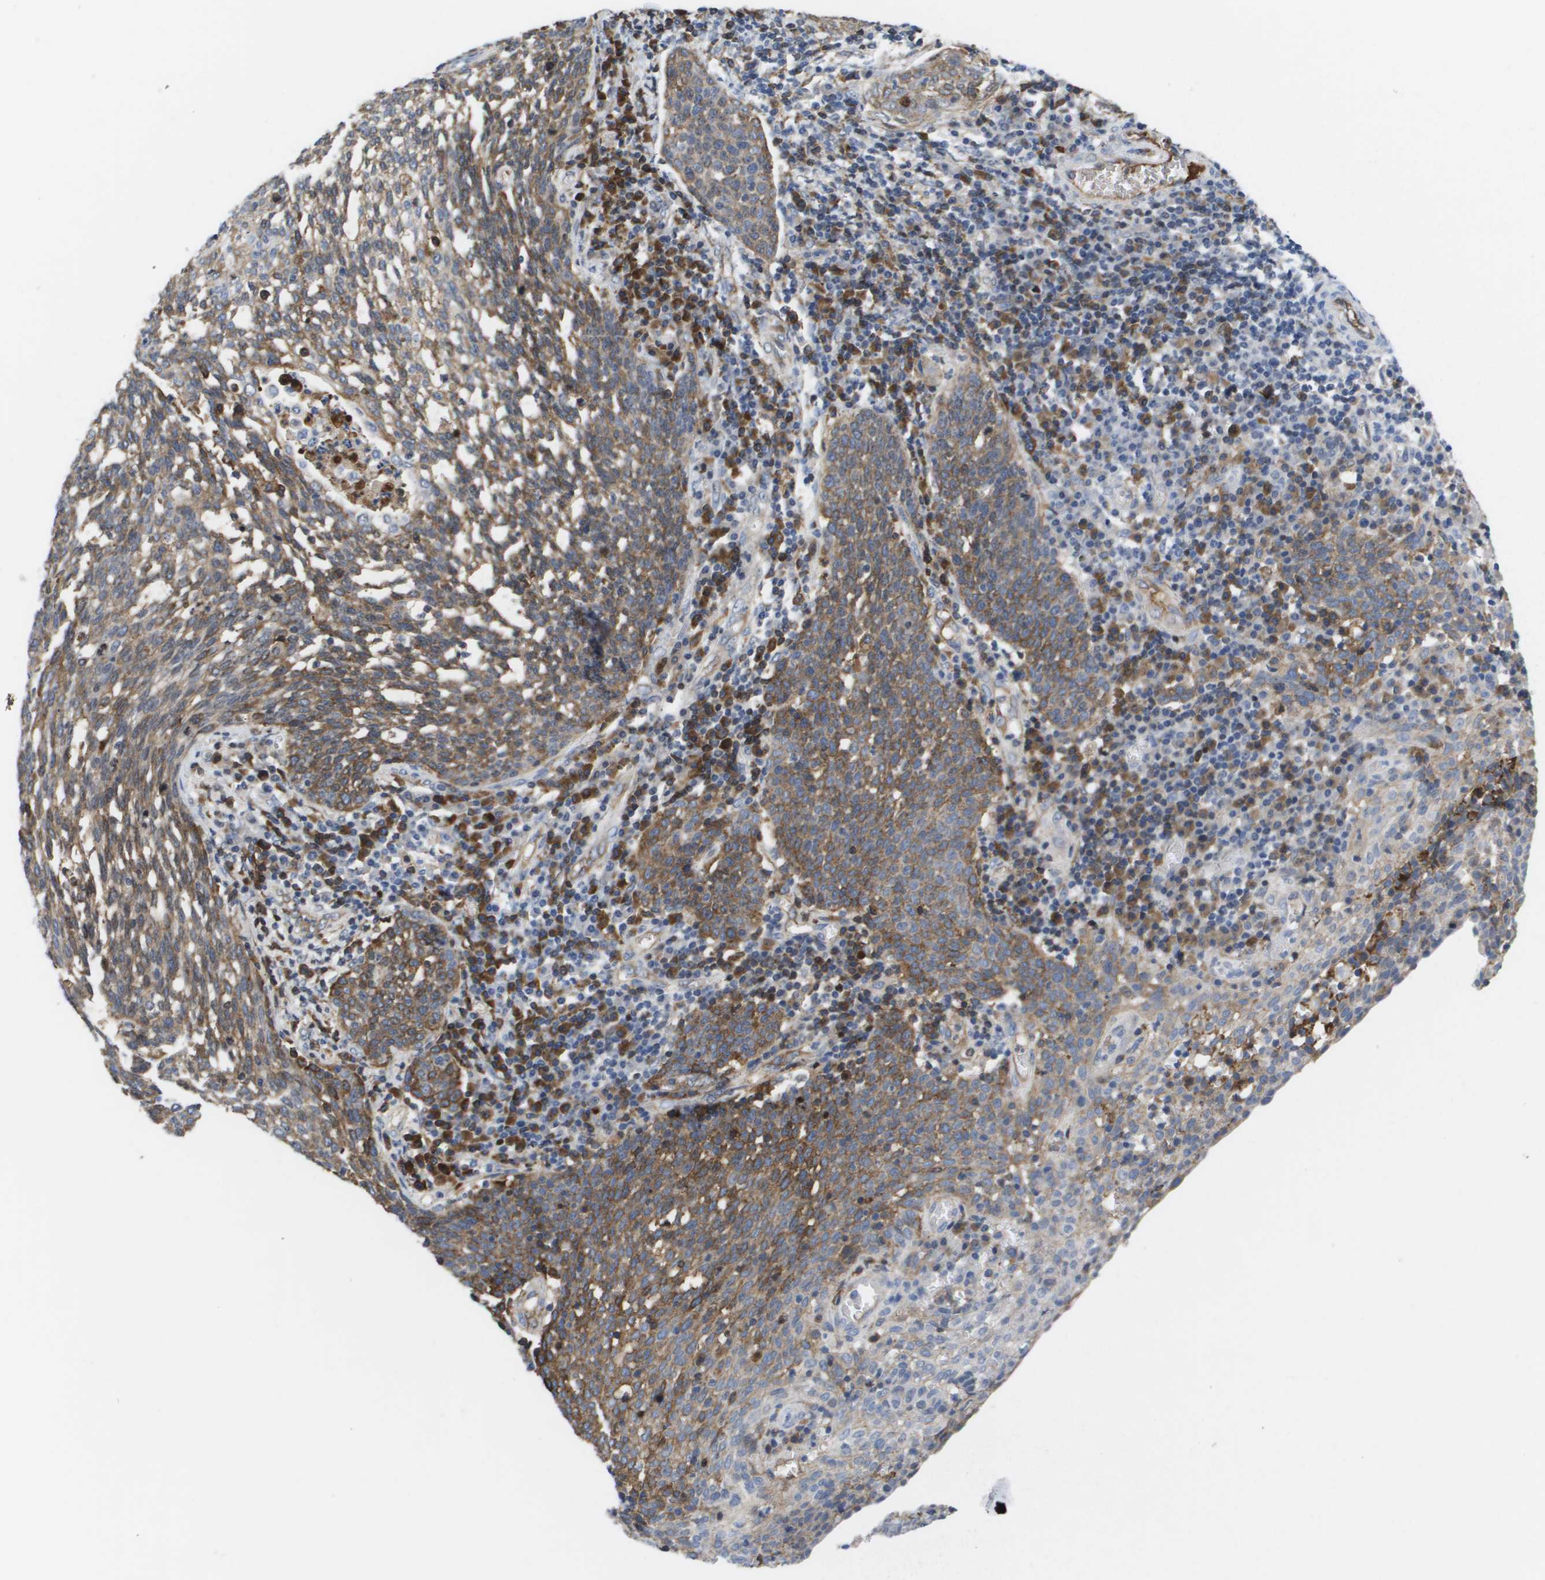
{"staining": {"intensity": "moderate", "quantity": ">75%", "location": "cytoplasmic/membranous"}, "tissue": "cervical cancer", "cell_type": "Tumor cells", "image_type": "cancer", "snomed": [{"axis": "morphology", "description": "Squamous cell carcinoma, NOS"}, {"axis": "topography", "description": "Cervix"}], "caption": "The immunohistochemical stain highlights moderate cytoplasmic/membranous staining in tumor cells of cervical cancer (squamous cell carcinoma) tissue.", "gene": "SERPINC1", "patient": {"sex": "female", "age": 34}}